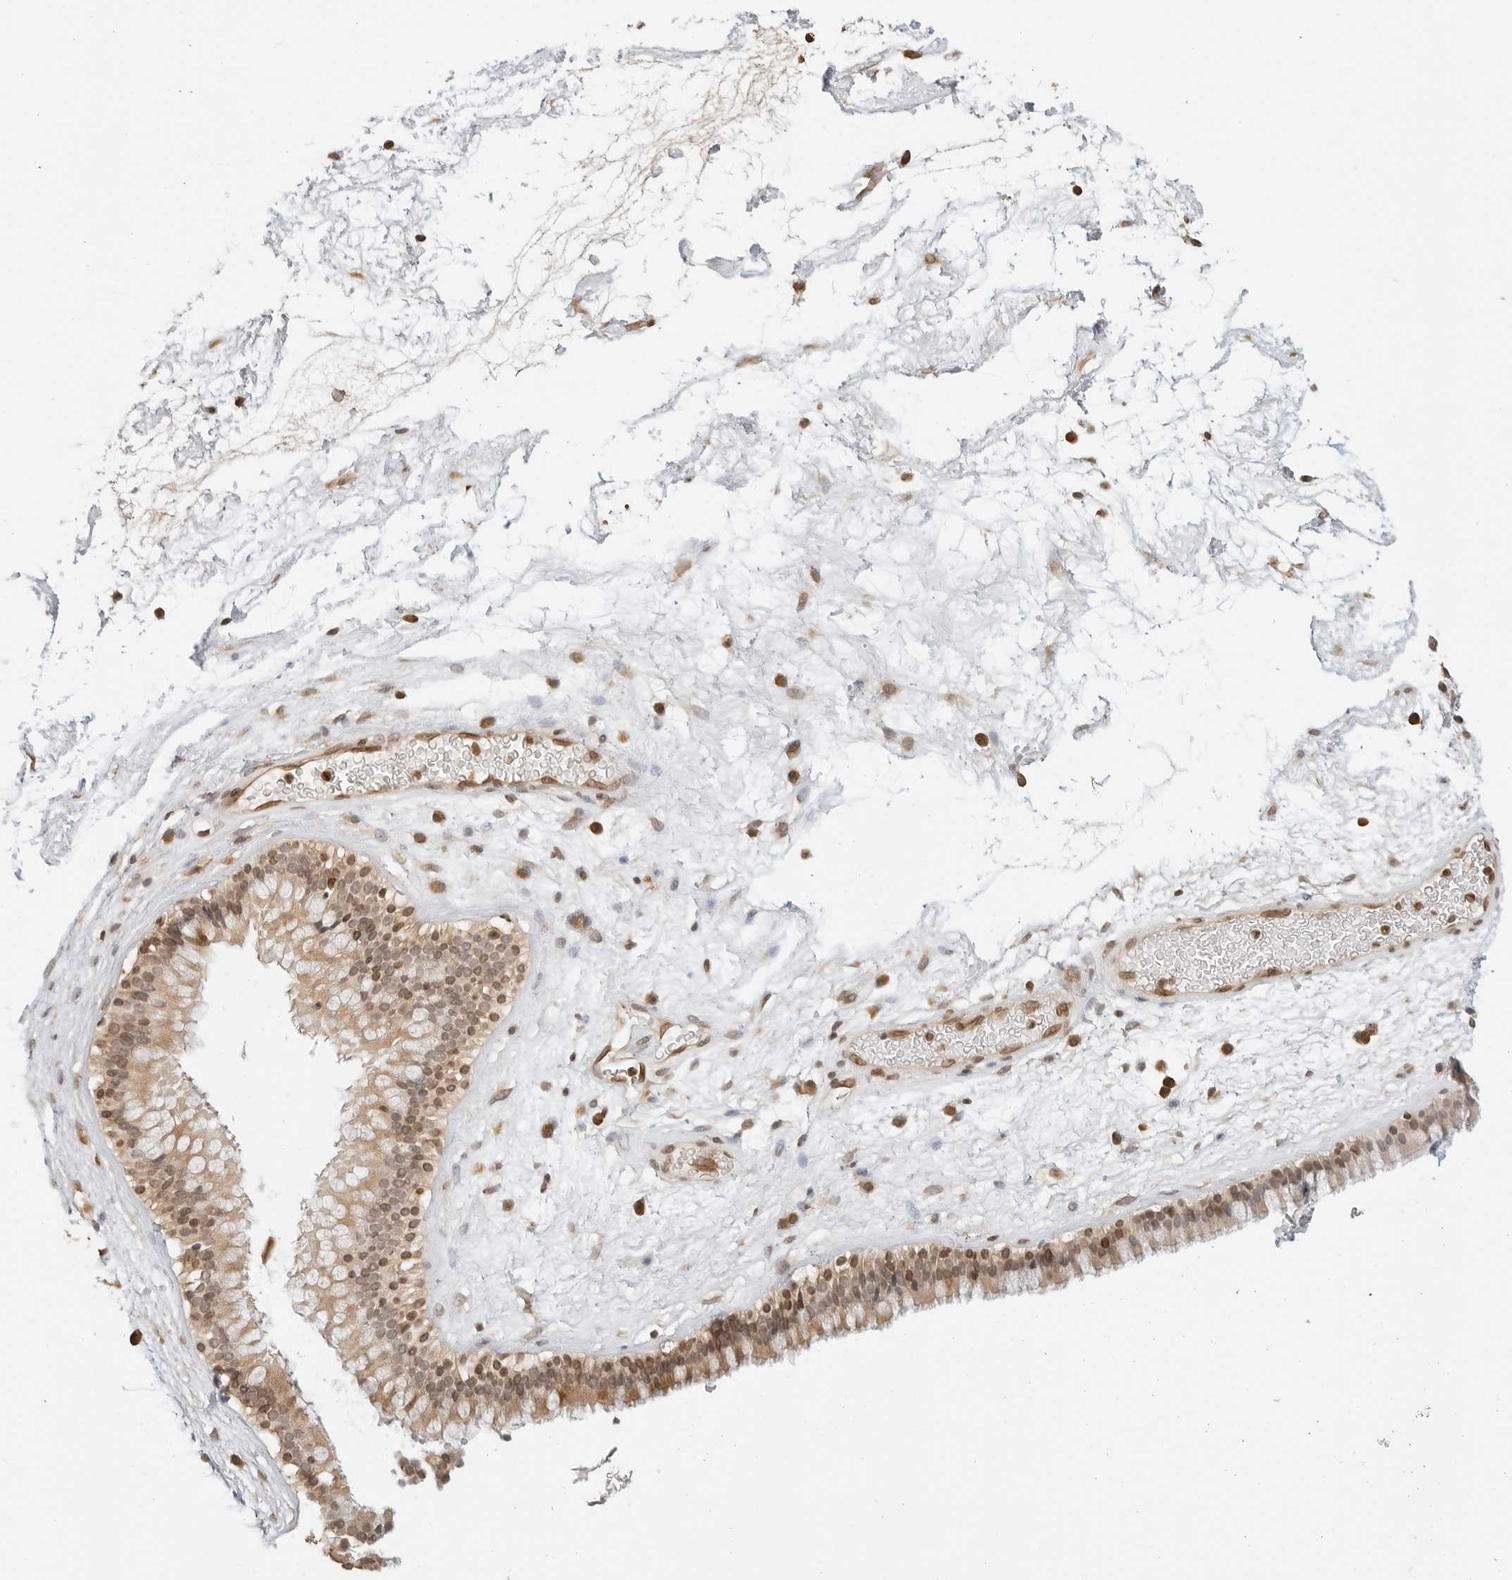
{"staining": {"intensity": "moderate", "quantity": ">75%", "location": "cytoplasmic/membranous,nuclear"}, "tissue": "nasopharynx", "cell_type": "Respiratory epithelial cells", "image_type": "normal", "snomed": [{"axis": "morphology", "description": "Normal tissue, NOS"}, {"axis": "morphology", "description": "Inflammation, NOS"}, {"axis": "topography", "description": "Nasopharynx"}], "caption": "Protein expression analysis of unremarkable human nasopharynx reveals moderate cytoplasmic/membranous,nuclear staining in approximately >75% of respiratory epithelial cells.", "gene": "POLH", "patient": {"sex": "male", "age": 48}}